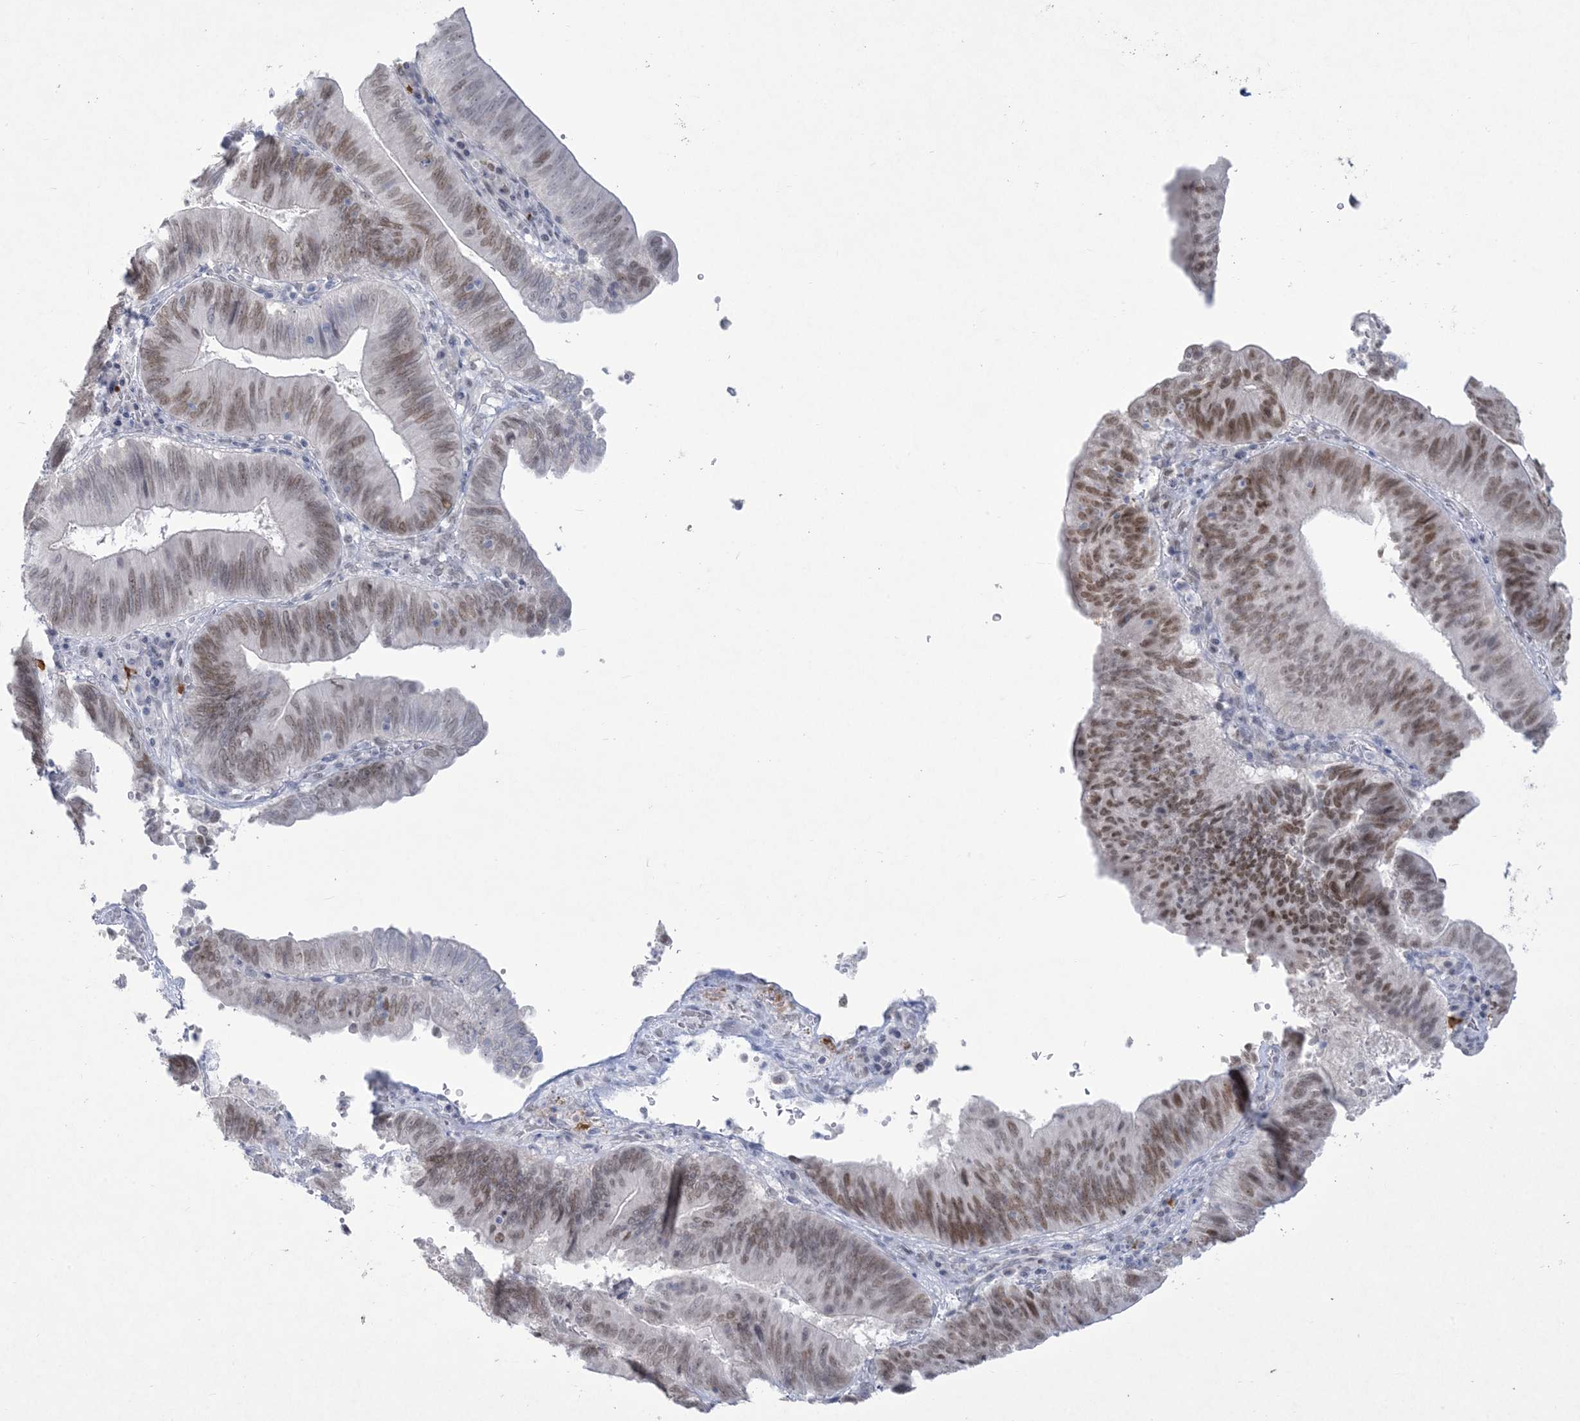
{"staining": {"intensity": "moderate", "quantity": ">75%", "location": "nuclear"}, "tissue": "pancreatic cancer", "cell_type": "Tumor cells", "image_type": "cancer", "snomed": [{"axis": "morphology", "description": "Adenocarcinoma, NOS"}, {"axis": "topography", "description": "Pancreas"}], "caption": "There is medium levels of moderate nuclear staining in tumor cells of pancreatic cancer, as demonstrated by immunohistochemical staining (brown color).", "gene": "HOMEZ", "patient": {"sex": "male", "age": 63}}